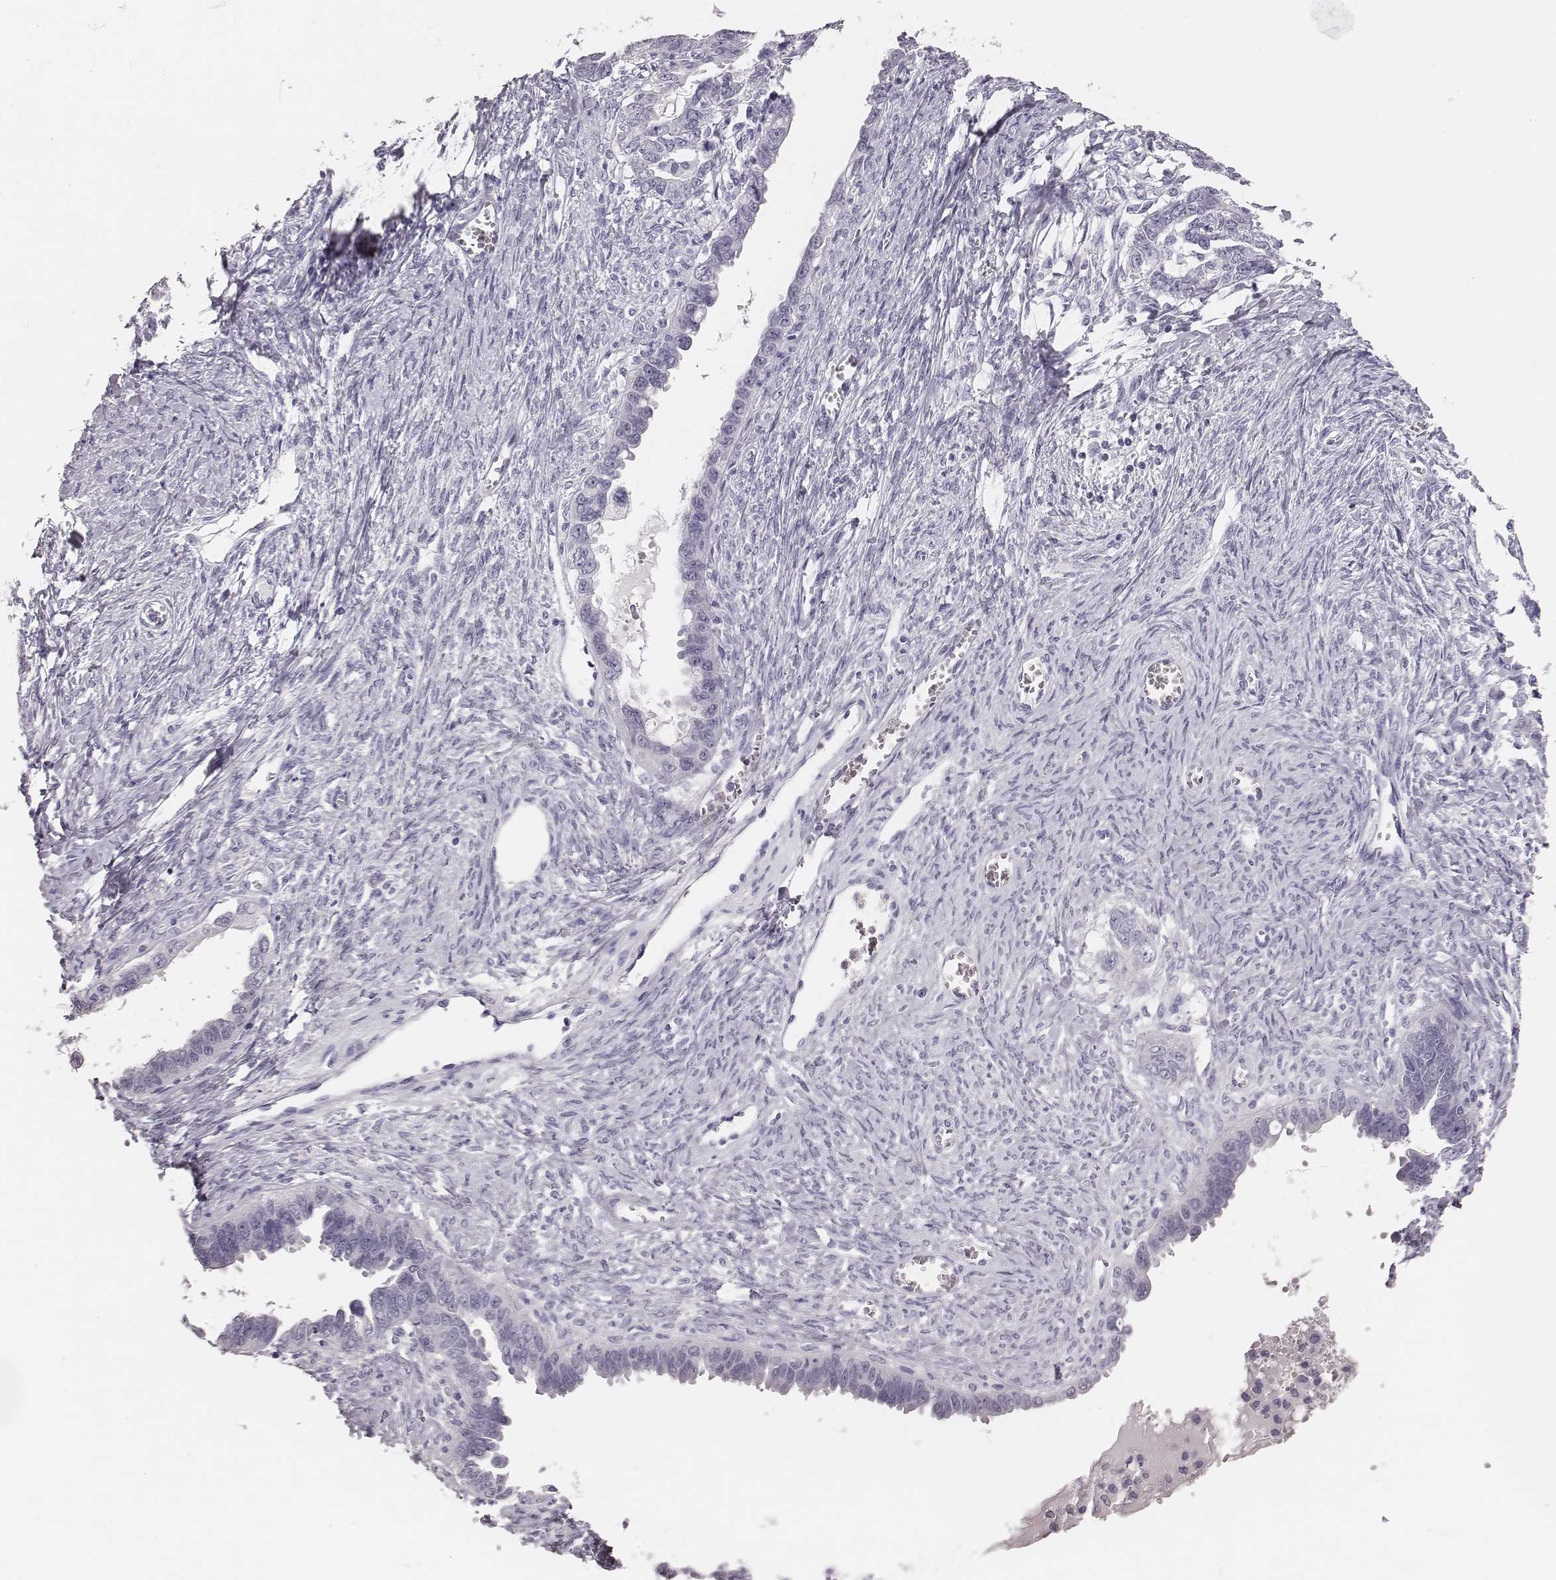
{"staining": {"intensity": "negative", "quantity": "none", "location": "none"}, "tissue": "ovarian cancer", "cell_type": "Tumor cells", "image_type": "cancer", "snomed": [{"axis": "morphology", "description": "Cystadenocarcinoma, serous, NOS"}, {"axis": "topography", "description": "Ovary"}], "caption": "Ovarian cancer stained for a protein using immunohistochemistry (IHC) exhibits no expression tumor cells.", "gene": "CSH1", "patient": {"sex": "female", "age": 69}}